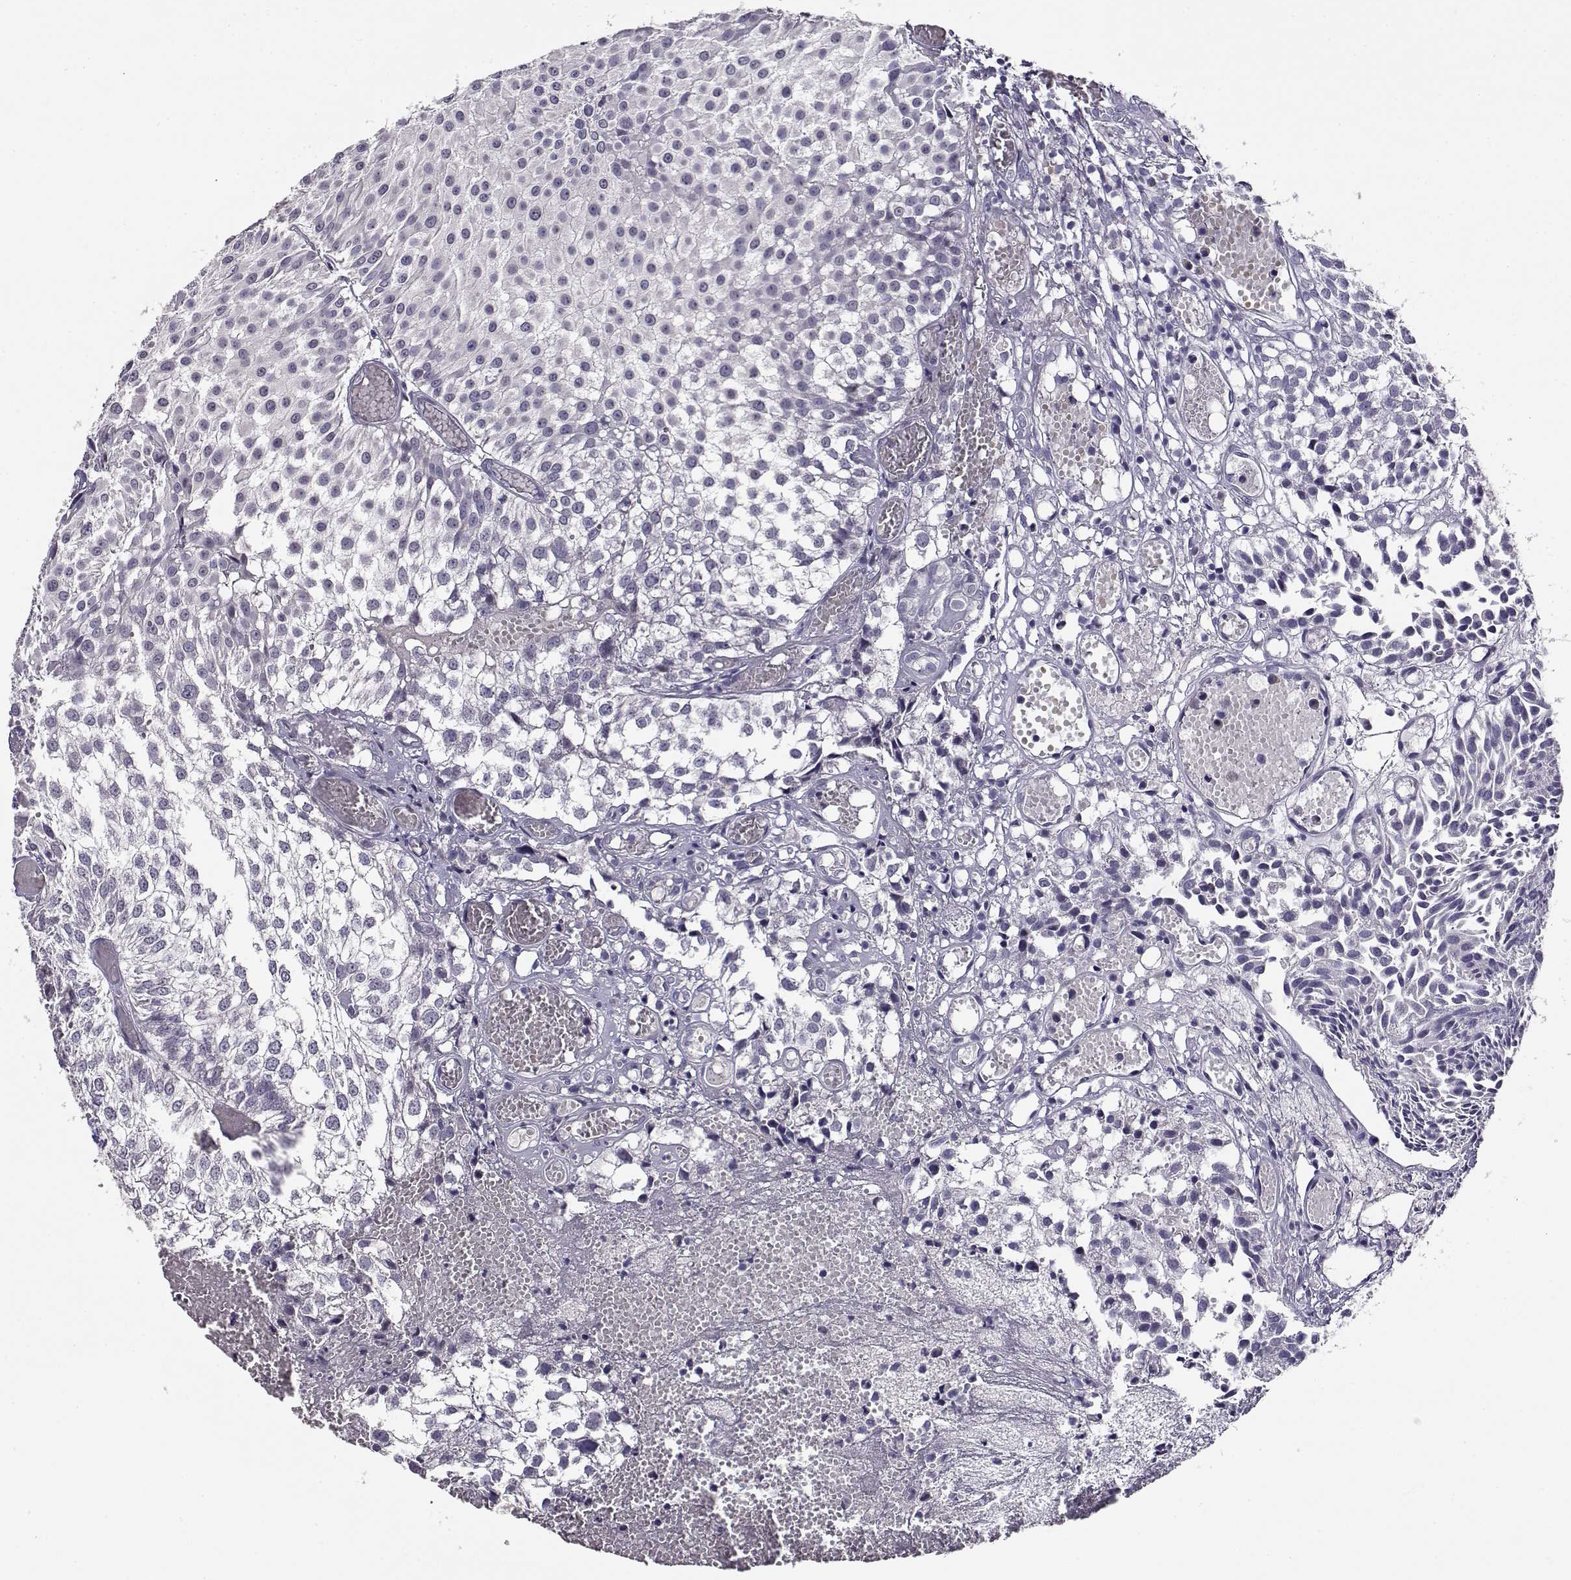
{"staining": {"intensity": "negative", "quantity": "none", "location": "none"}, "tissue": "urothelial cancer", "cell_type": "Tumor cells", "image_type": "cancer", "snomed": [{"axis": "morphology", "description": "Urothelial carcinoma, Low grade"}, {"axis": "topography", "description": "Urinary bladder"}], "caption": "The histopathology image shows no significant staining in tumor cells of urothelial cancer. (DAB (3,3'-diaminobenzidine) immunohistochemistry (IHC) with hematoxylin counter stain).", "gene": "RHOXF2", "patient": {"sex": "male", "age": 79}}